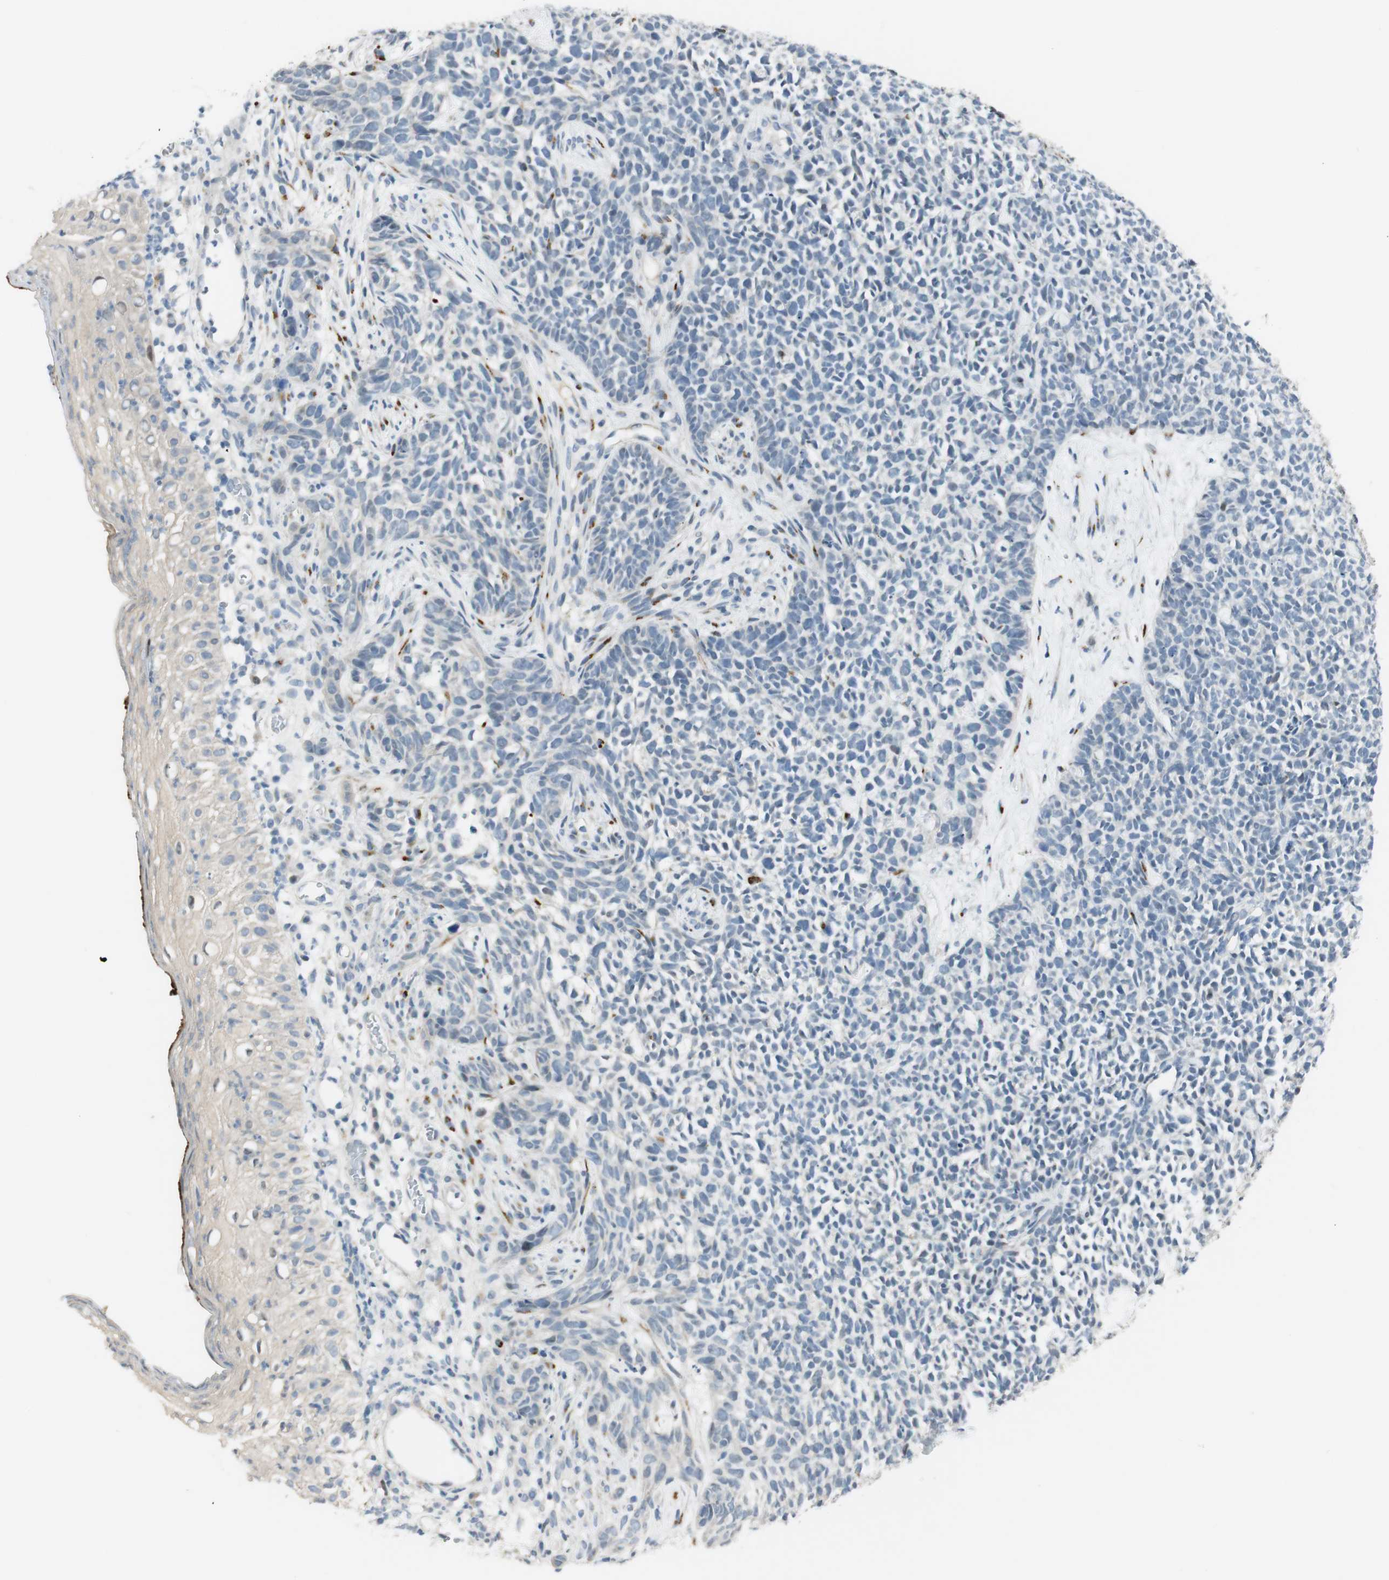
{"staining": {"intensity": "negative", "quantity": "none", "location": "none"}, "tissue": "skin cancer", "cell_type": "Tumor cells", "image_type": "cancer", "snomed": [{"axis": "morphology", "description": "Basal cell carcinoma"}, {"axis": "topography", "description": "Skin"}], "caption": "Tumor cells are negative for brown protein staining in skin cancer (basal cell carcinoma).", "gene": "B4GALNT1", "patient": {"sex": "female", "age": 84}}